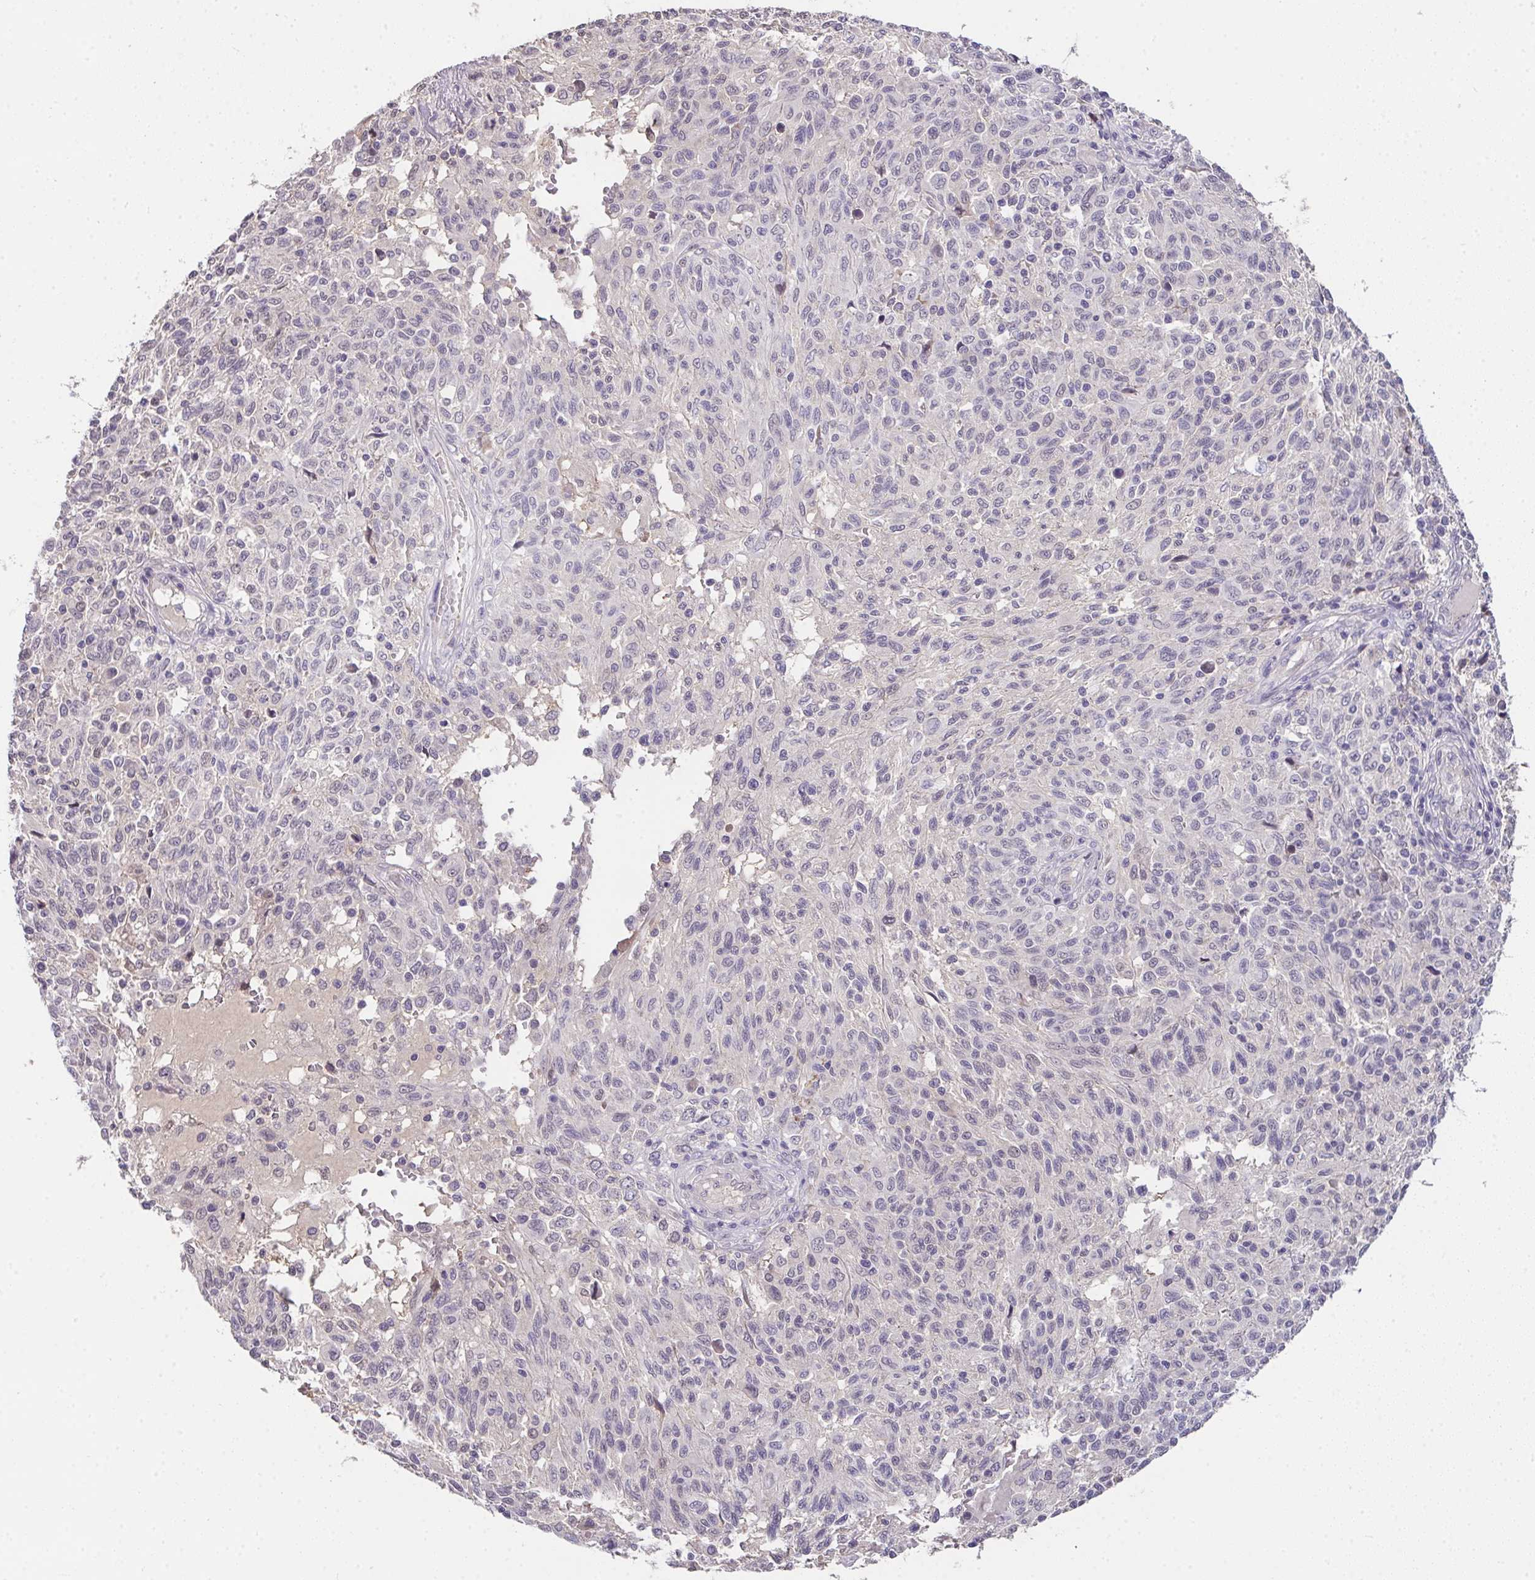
{"staining": {"intensity": "negative", "quantity": "none", "location": "none"}, "tissue": "melanoma", "cell_type": "Tumor cells", "image_type": "cancer", "snomed": [{"axis": "morphology", "description": "Malignant melanoma, NOS"}, {"axis": "topography", "description": "Skin"}], "caption": "A micrograph of melanoma stained for a protein demonstrates no brown staining in tumor cells. The staining was performed using DAB to visualize the protein expression in brown, while the nuclei were stained in blue with hematoxylin (Magnification: 20x).", "gene": "GLTPD2", "patient": {"sex": "male", "age": 66}}